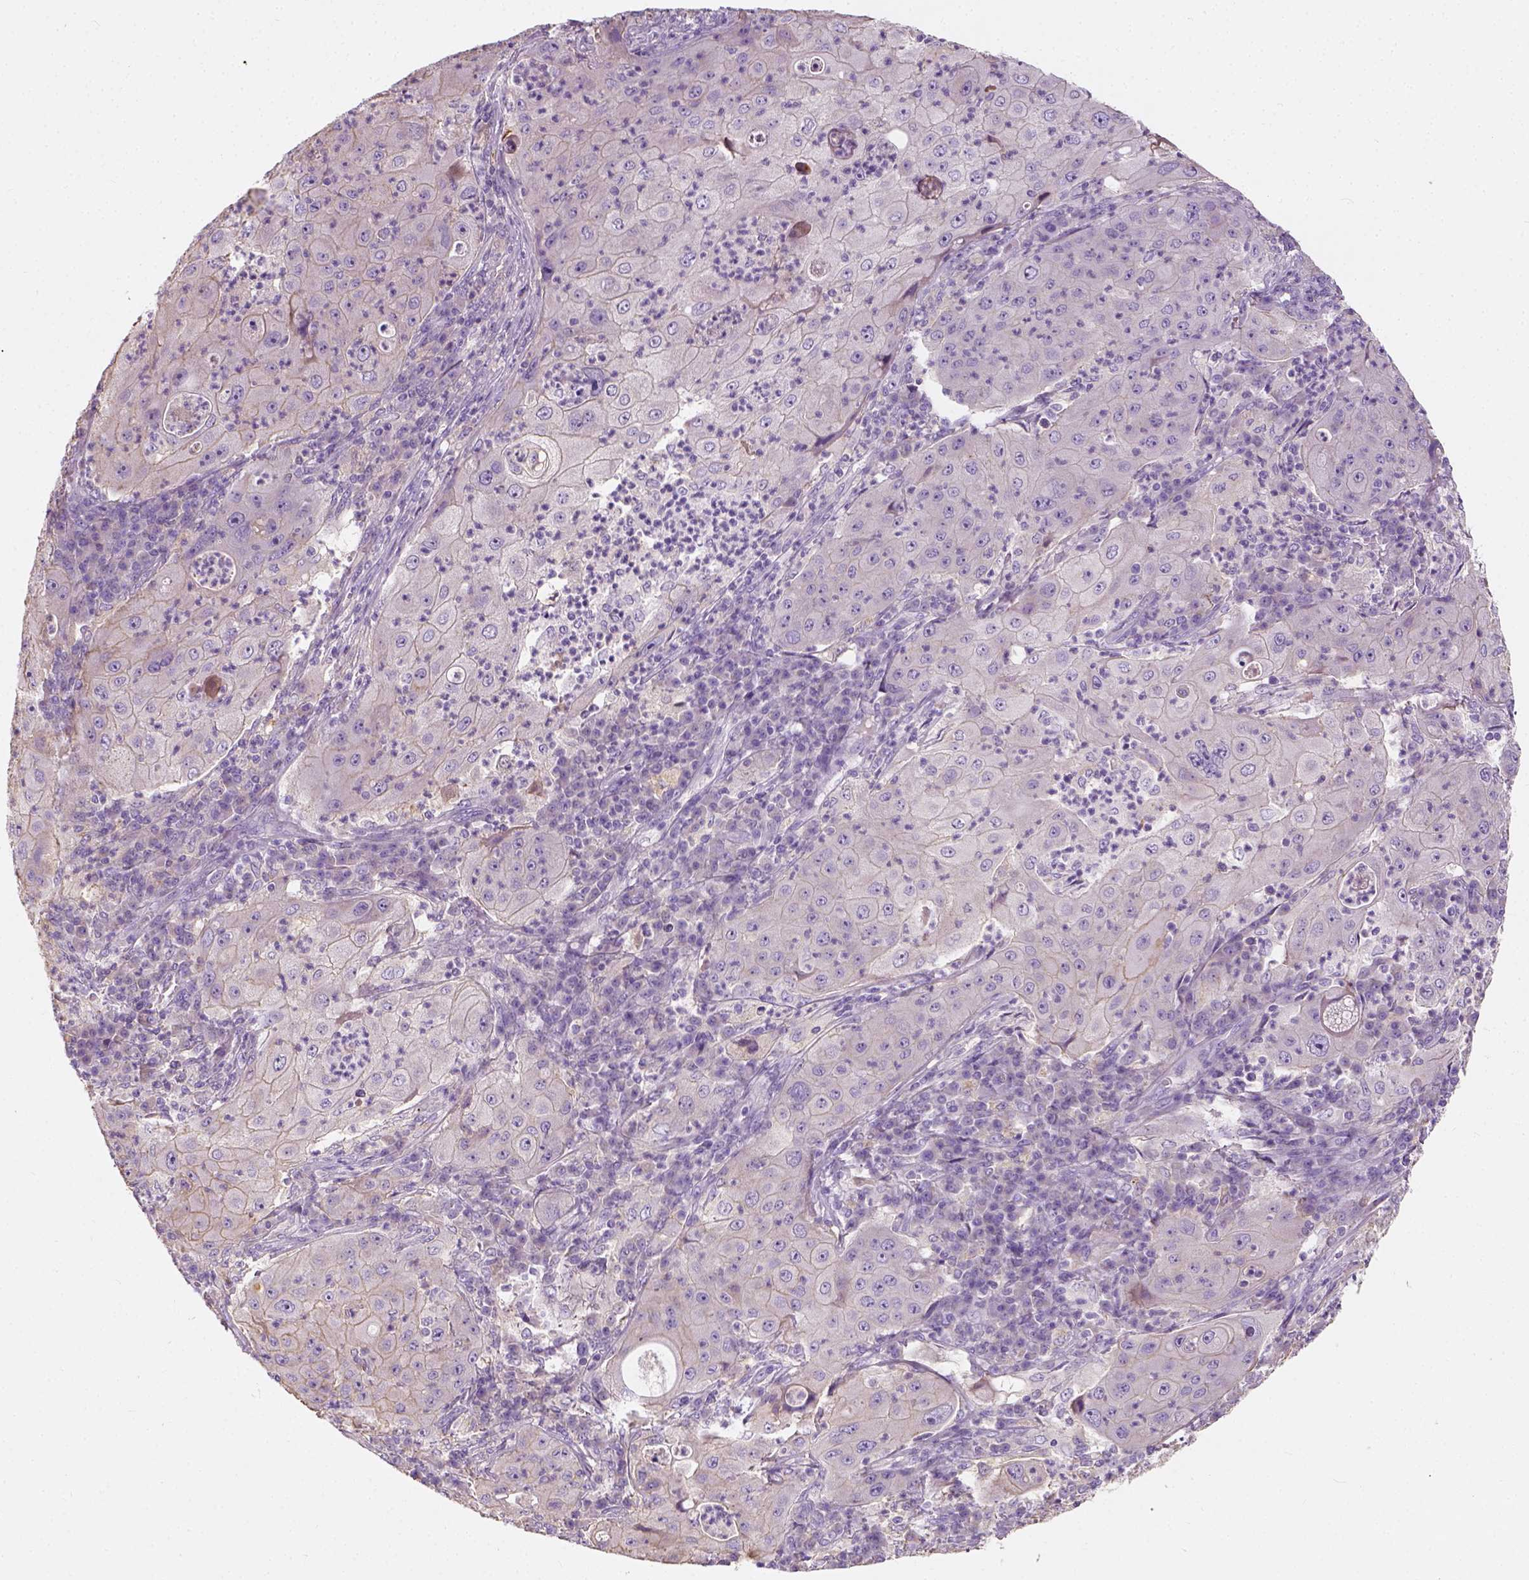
{"staining": {"intensity": "negative", "quantity": "none", "location": "none"}, "tissue": "lung cancer", "cell_type": "Tumor cells", "image_type": "cancer", "snomed": [{"axis": "morphology", "description": "Squamous cell carcinoma, NOS"}, {"axis": "topography", "description": "Lung"}], "caption": "Squamous cell carcinoma (lung) was stained to show a protein in brown. There is no significant staining in tumor cells.", "gene": "DHCR24", "patient": {"sex": "female", "age": 59}}